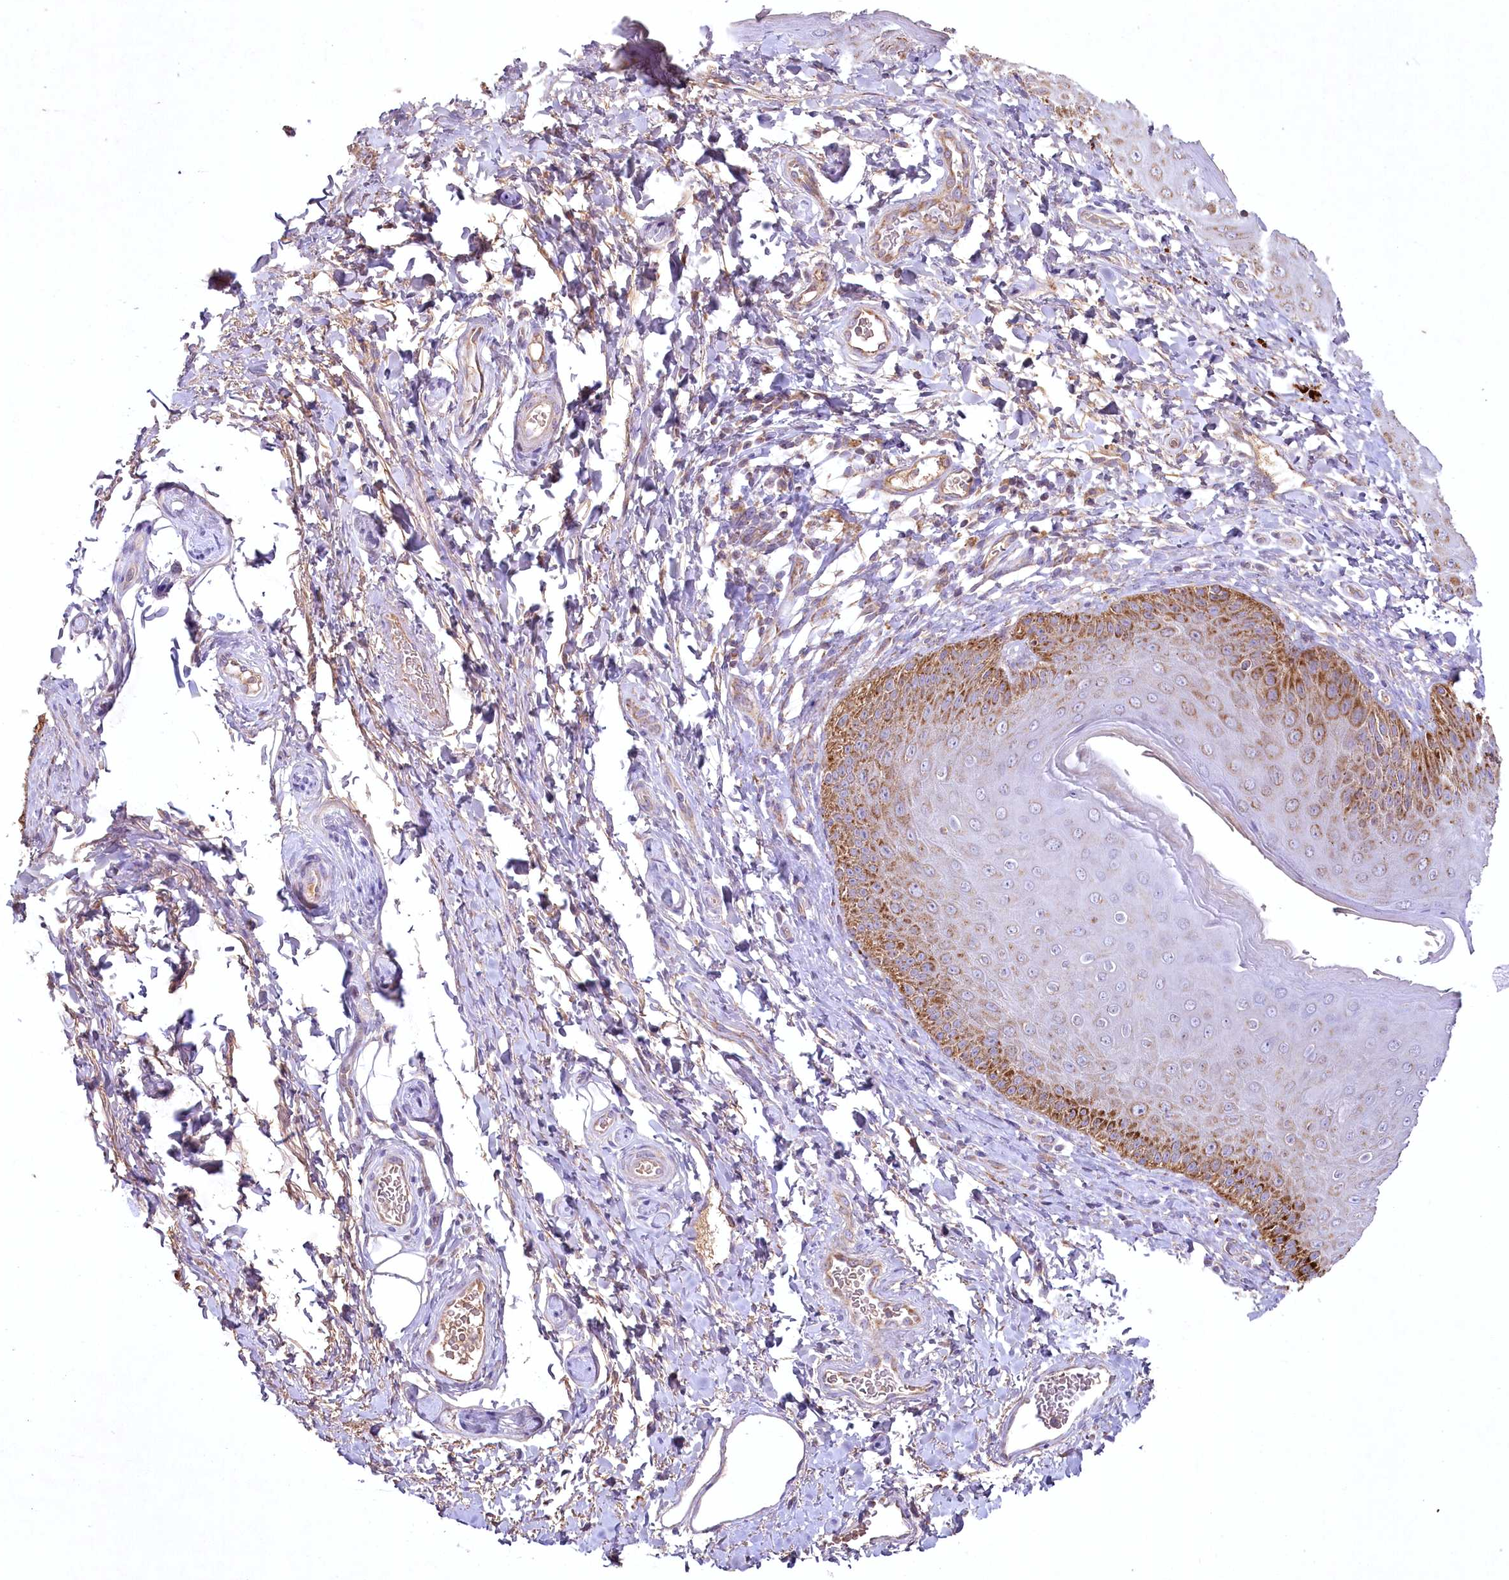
{"staining": {"intensity": "strong", "quantity": ">75%", "location": "cytoplasmic/membranous"}, "tissue": "skin", "cell_type": "Epidermal cells", "image_type": "normal", "snomed": [{"axis": "morphology", "description": "Normal tissue, NOS"}, {"axis": "topography", "description": "Anal"}], "caption": "Strong cytoplasmic/membranous positivity is seen in approximately >75% of epidermal cells in benign skin.", "gene": "MRPL44", "patient": {"sex": "male", "age": 44}}